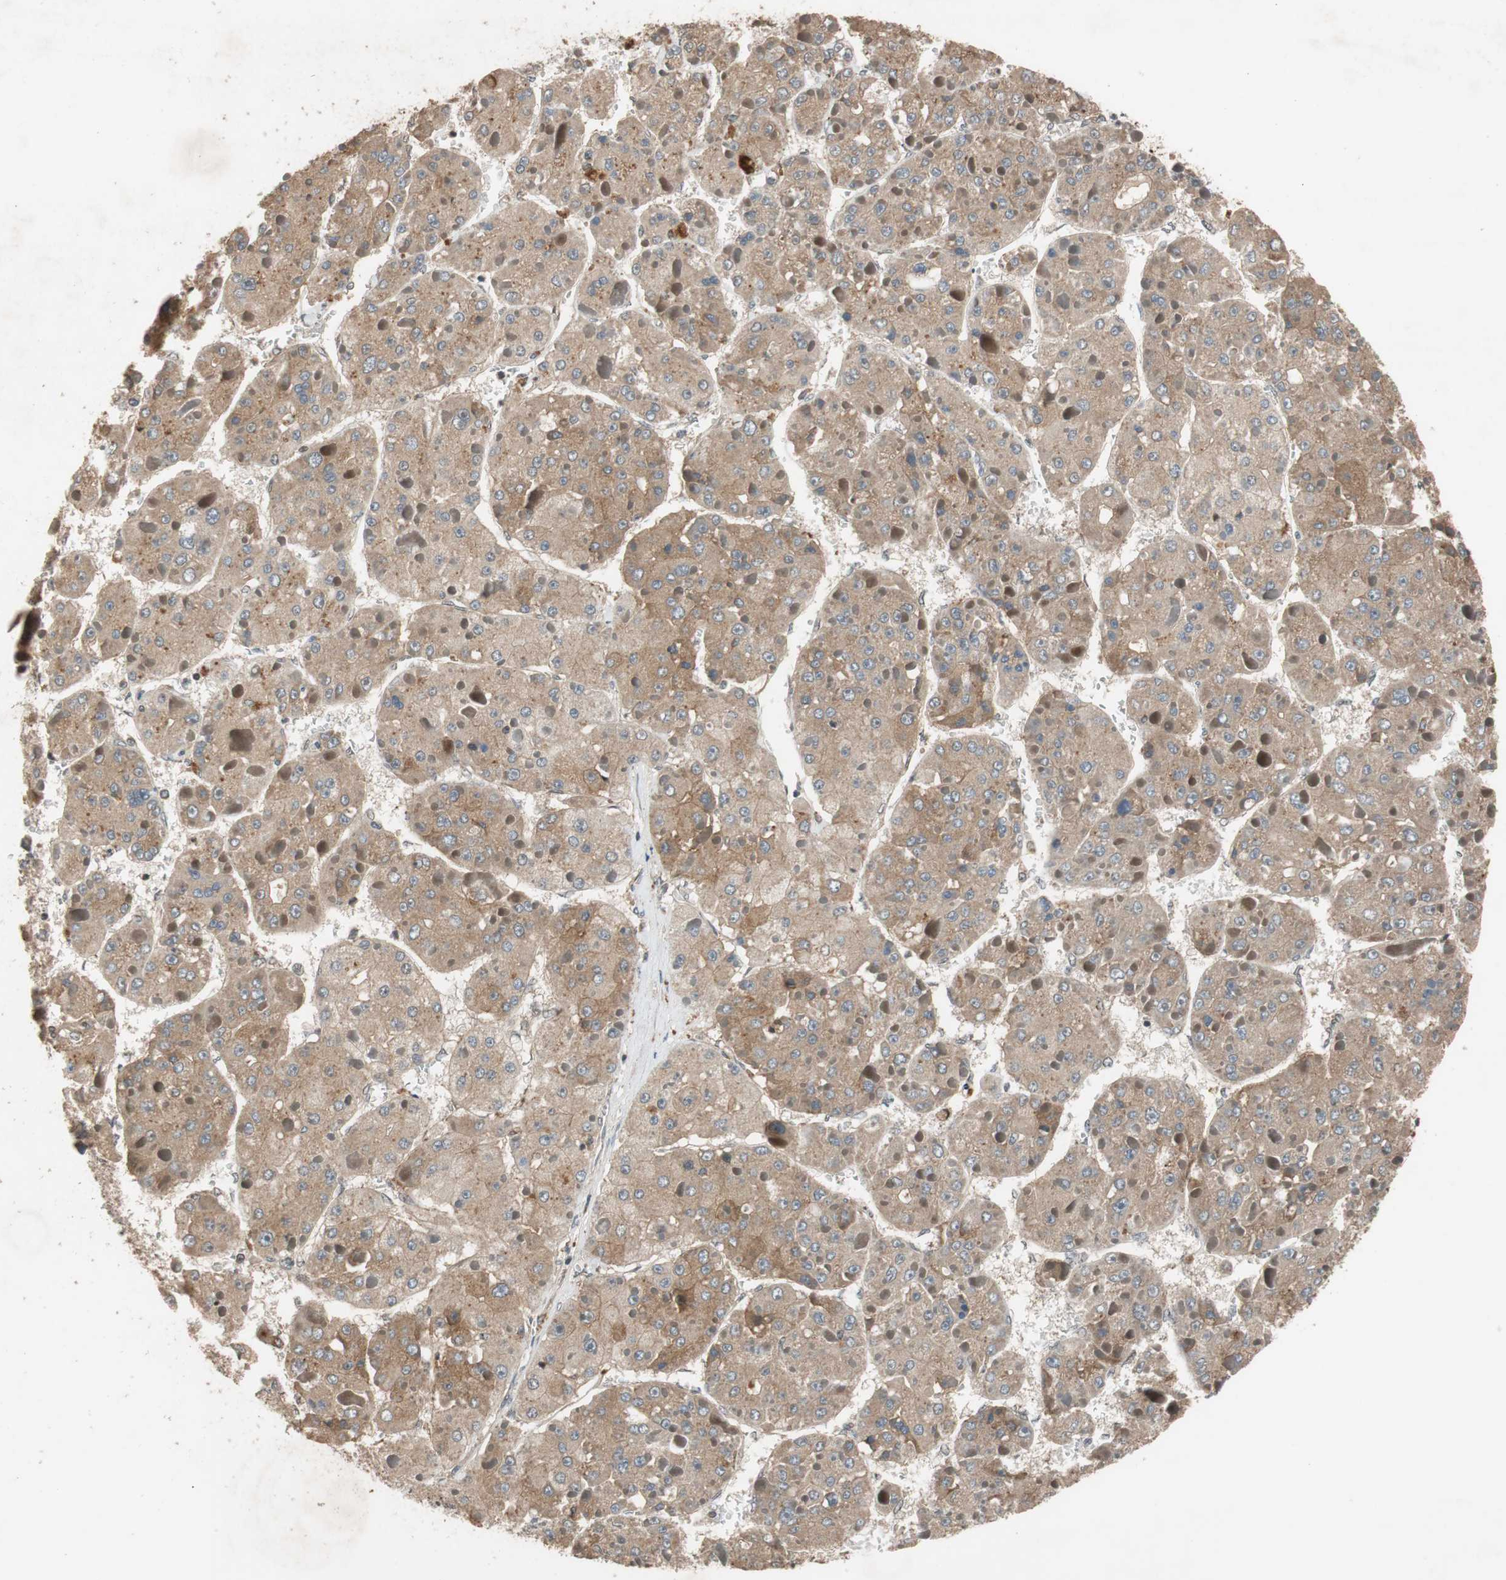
{"staining": {"intensity": "moderate", "quantity": ">75%", "location": "cytoplasmic/membranous"}, "tissue": "liver cancer", "cell_type": "Tumor cells", "image_type": "cancer", "snomed": [{"axis": "morphology", "description": "Carcinoma, Hepatocellular, NOS"}, {"axis": "topography", "description": "Liver"}], "caption": "A photomicrograph of liver hepatocellular carcinoma stained for a protein displays moderate cytoplasmic/membranous brown staining in tumor cells.", "gene": "TMEM230", "patient": {"sex": "female", "age": 73}}